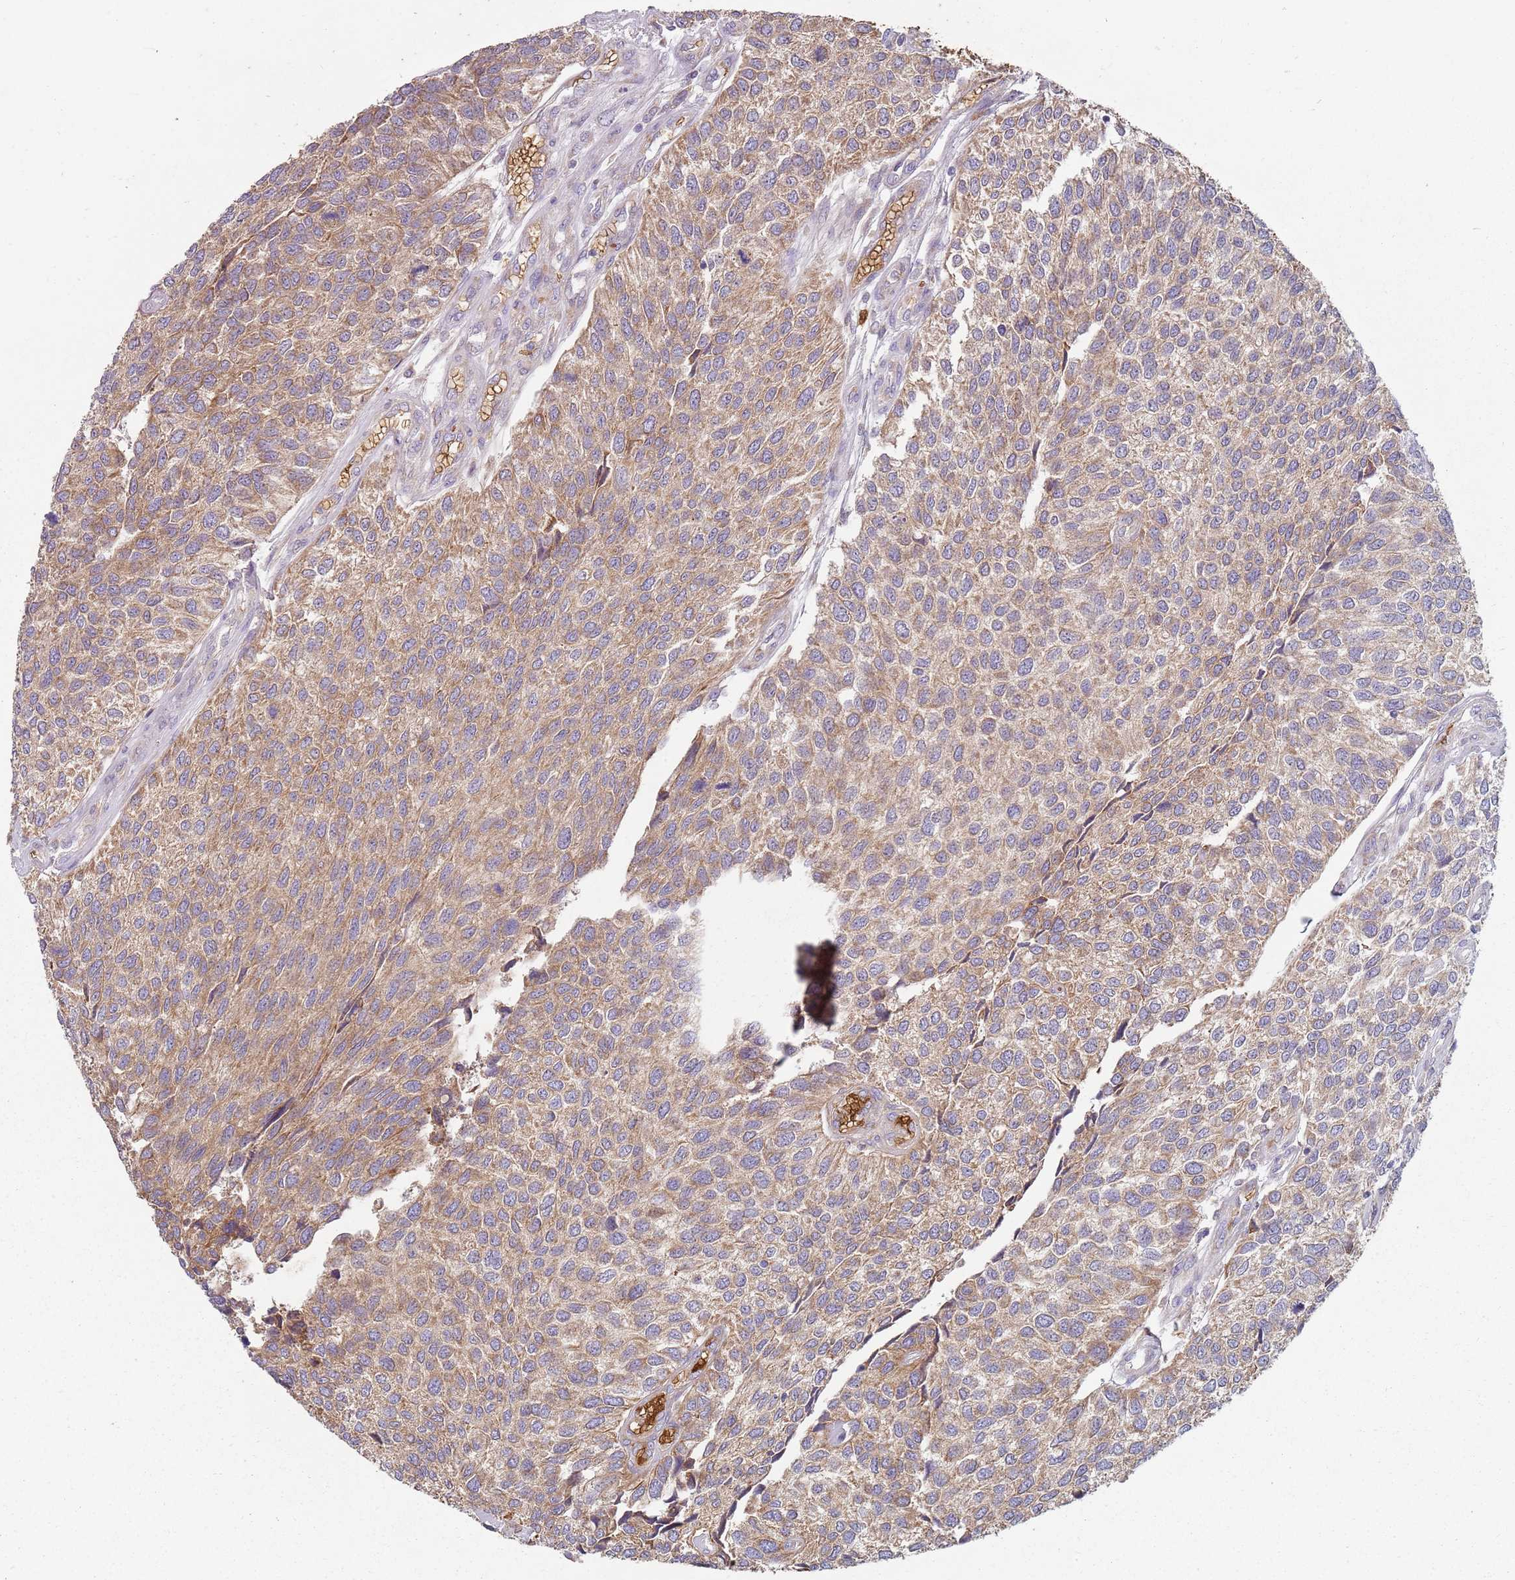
{"staining": {"intensity": "weak", "quantity": ">75%", "location": "cytoplasmic/membranous"}, "tissue": "urothelial cancer", "cell_type": "Tumor cells", "image_type": "cancer", "snomed": [{"axis": "morphology", "description": "Urothelial carcinoma, NOS"}, {"axis": "topography", "description": "Urinary bladder"}], "caption": "The immunohistochemical stain labels weak cytoplasmic/membranous positivity in tumor cells of transitional cell carcinoma tissue.", "gene": "SPATA2", "patient": {"sex": "male", "age": 55}}